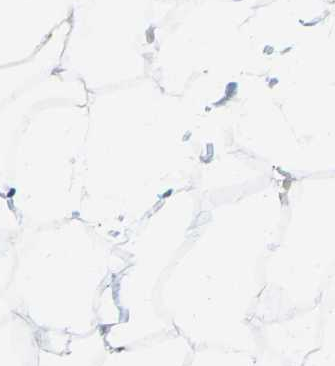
{"staining": {"intensity": "negative", "quantity": "none", "location": "none"}, "tissue": "adipose tissue", "cell_type": "Adipocytes", "image_type": "normal", "snomed": [{"axis": "morphology", "description": "Normal tissue, NOS"}, {"axis": "topography", "description": "Breast"}, {"axis": "topography", "description": "Soft tissue"}], "caption": "Image shows no significant protein expression in adipocytes of benign adipose tissue. The staining was performed using DAB to visualize the protein expression in brown, while the nuclei were stained in blue with hematoxylin (Magnification: 20x).", "gene": "HDAC5", "patient": {"sex": "female", "age": 75}}